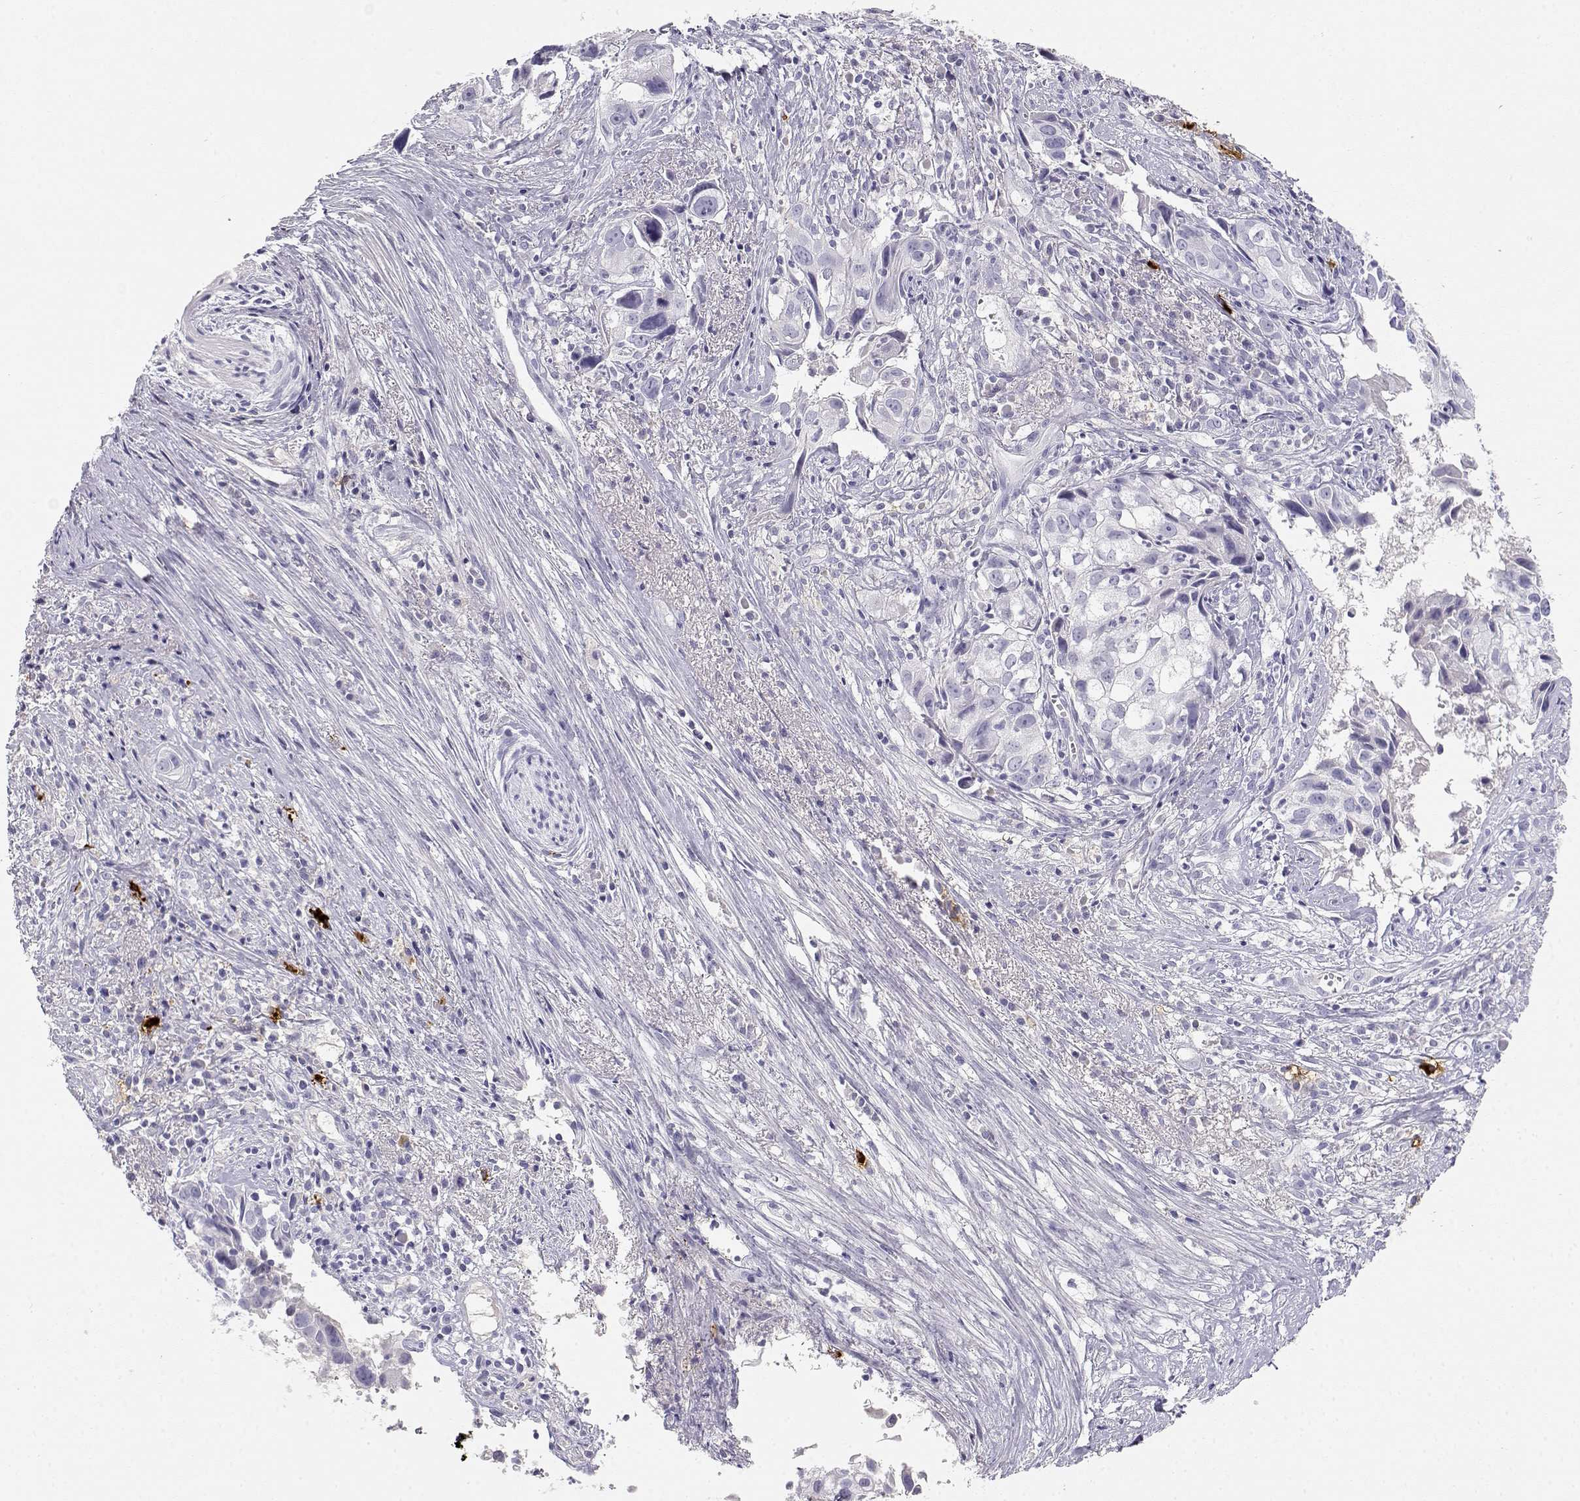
{"staining": {"intensity": "negative", "quantity": "none", "location": "none"}, "tissue": "cervical cancer", "cell_type": "Tumor cells", "image_type": "cancer", "snomed": [{"axis": "morphology", "description": "Squamous cell carcinoma, NOS"}, {"axis": "topography", "description": "Cervix"}], "caption": "An IHC micrograph of squamous cell carcinoma (cervical) is shown. There is no staining in tumor cells of squamous cell carcinoma (cervical). The staining was performed using DAB (3,3'-diaminobenzidine) to visualize the protein expression in brown, while the nuclei were stained in blue with hematoxylin (Magnification: 20x).", "gene": "GPR174", "patient": {"sex": "female", "age": 53}}